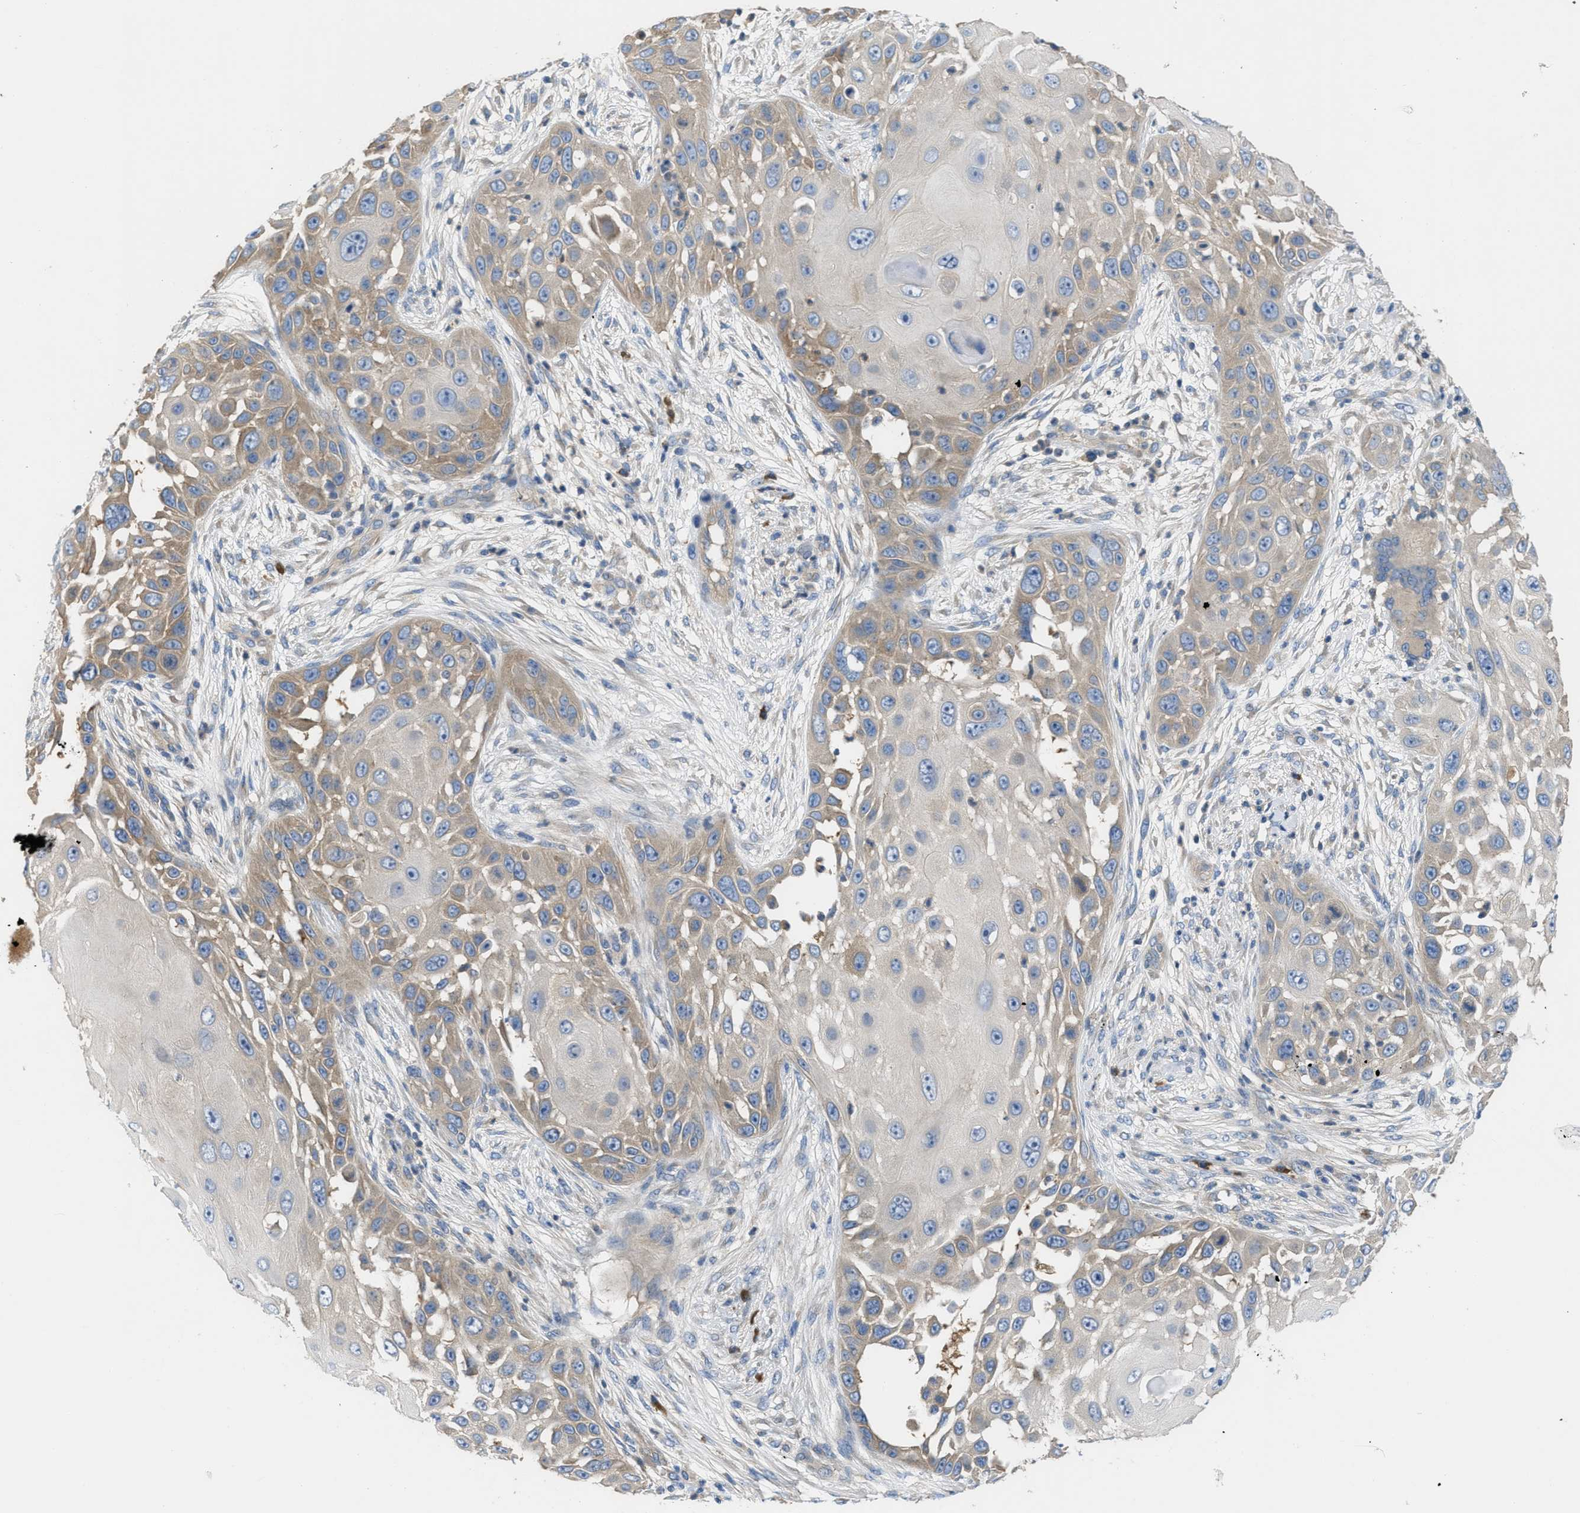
{"staining": {"intensity": "weak", "quantity": "<25%", "location": "cytoplasmic/membranous"}, "tissue": "skin cancer", "cell_type": "Tumor cells", "image_type": "cancer", "snomed": [{"axis": "morphology", "description": "Squamous cell carcinoma, NOS"}, {"axis": "topography", "description": "Skin"}], "caption": "The image shows no significant expression in tumor cells of skin squamous cell carcinoma. (DAB IHC, high magnification).", "gene": "UBA5", "patient": {"sex": "female", "age": 44}}